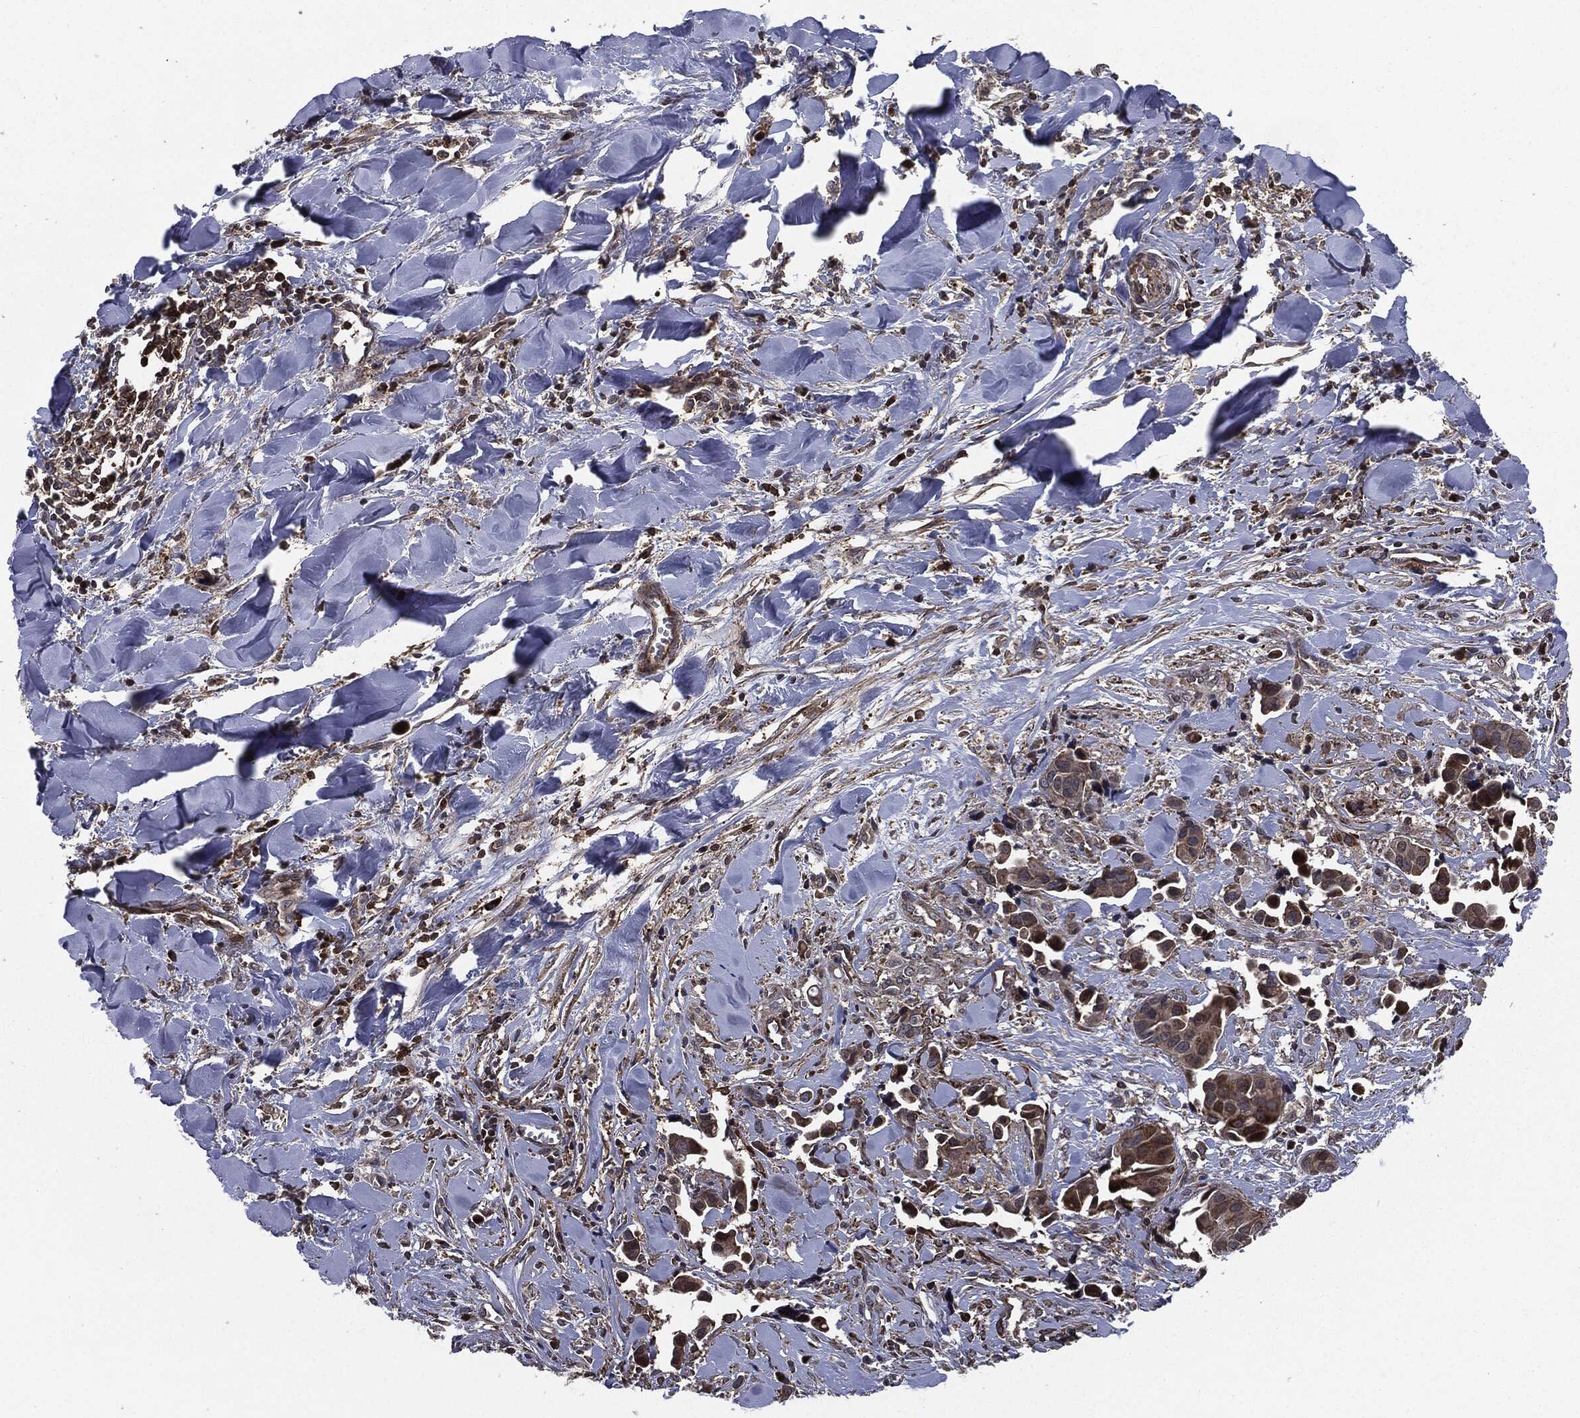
{"staining": {"intensity": "weak", "quantity": "25%-75%", "location": "cytoplasmic/membranous"}, "tissue": "head and neck cancer", "cell_type": "Tumor cells", "image_type": "cancer", "snomed": [{"axis": "morphology", "description": "Adenocarcinoma, NOS"}, {"axis": "topography", "description": "Head-Neck"}], "caption": "High-power microscopy captured an immunohistochemistry (IHC) photomicrograph of head and neck cancer, revealing weak cytoplasmic/membranous positivity in about 25%-75% of tumor cells.", "gene": "UBR1", "patient": {"sex": "male", "age": 76}}